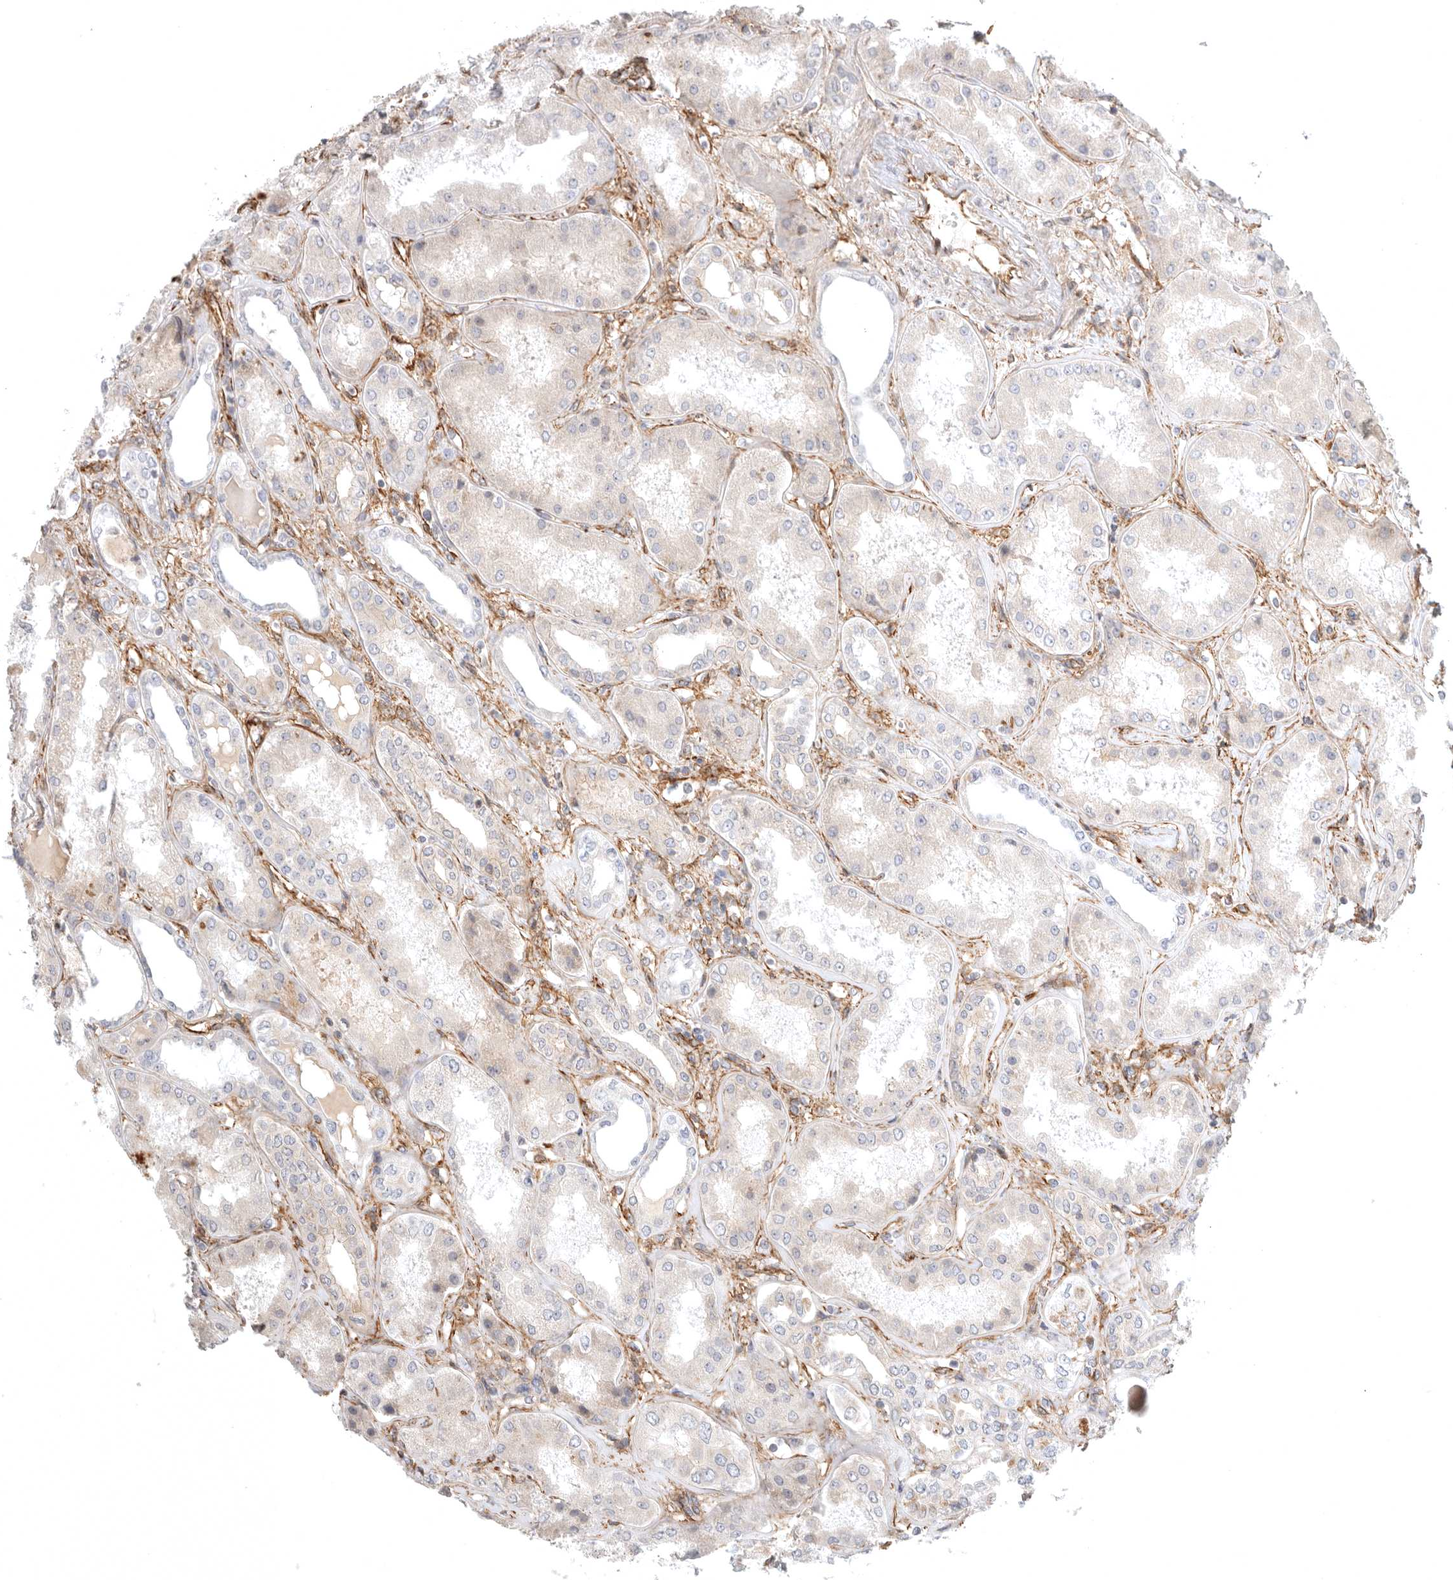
{"staining": {"intensity": "moderate", "quantity": "25%-75%", "location": "cytoplasmic/membranous"}, "tissue": "kidney", "cell_type": "Cells in glomeruli", "image_type": "normal", "snomed": [{"axis": "morphology", "description": "Normal tissue, NOS"}, {"axis": "topography", "description": "Kidney"}], "caption": "Immunohistochemical staining of benign human kidney exhibits moderate cytoplasmic/membranous protein staining in approximately 25%-75% of cells in glomeruli.", "gene": "LONRF1", "patient": {"sex": "female", "age": 56}}